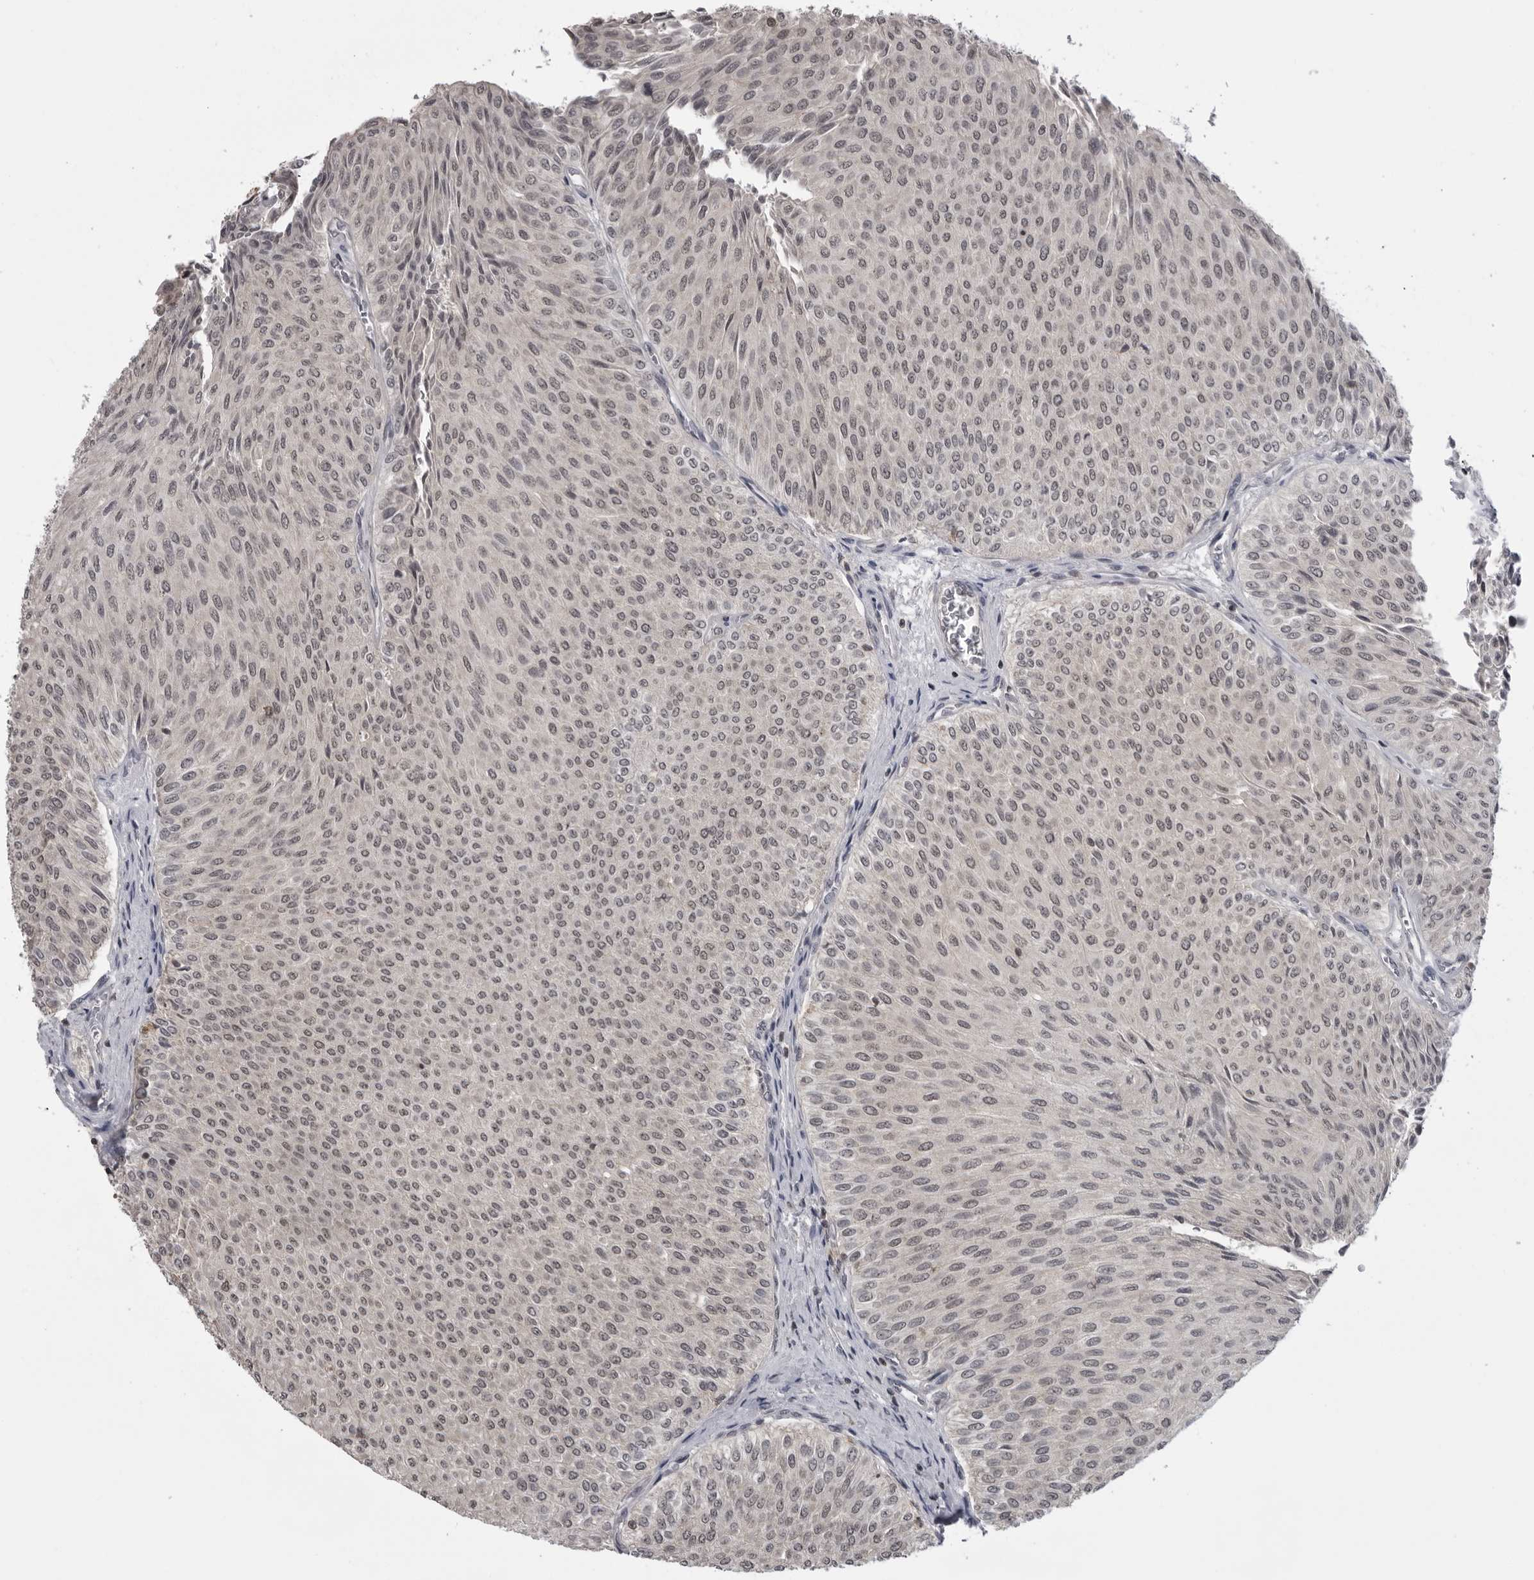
{"staining": {"intensity": "weak", "quantity": ">75%", "location": "nuclear"}, "tissue": "urothelial cancer", "cell_type": "Tumor cells", "image_type": "cancer", "snomed": [{"axis": "morphology", "description": "Urothelial carcinoma, Low grade"}, {"axis": "topography", "description": "Urinary bladder"}], "caption": "Human urothelial cancer stained with a brown dye shows weak nuclear positive staining in about >75% of tumor cells.", "gene": "PDCL3", "patient": {"sex": "male", "age": 78}}